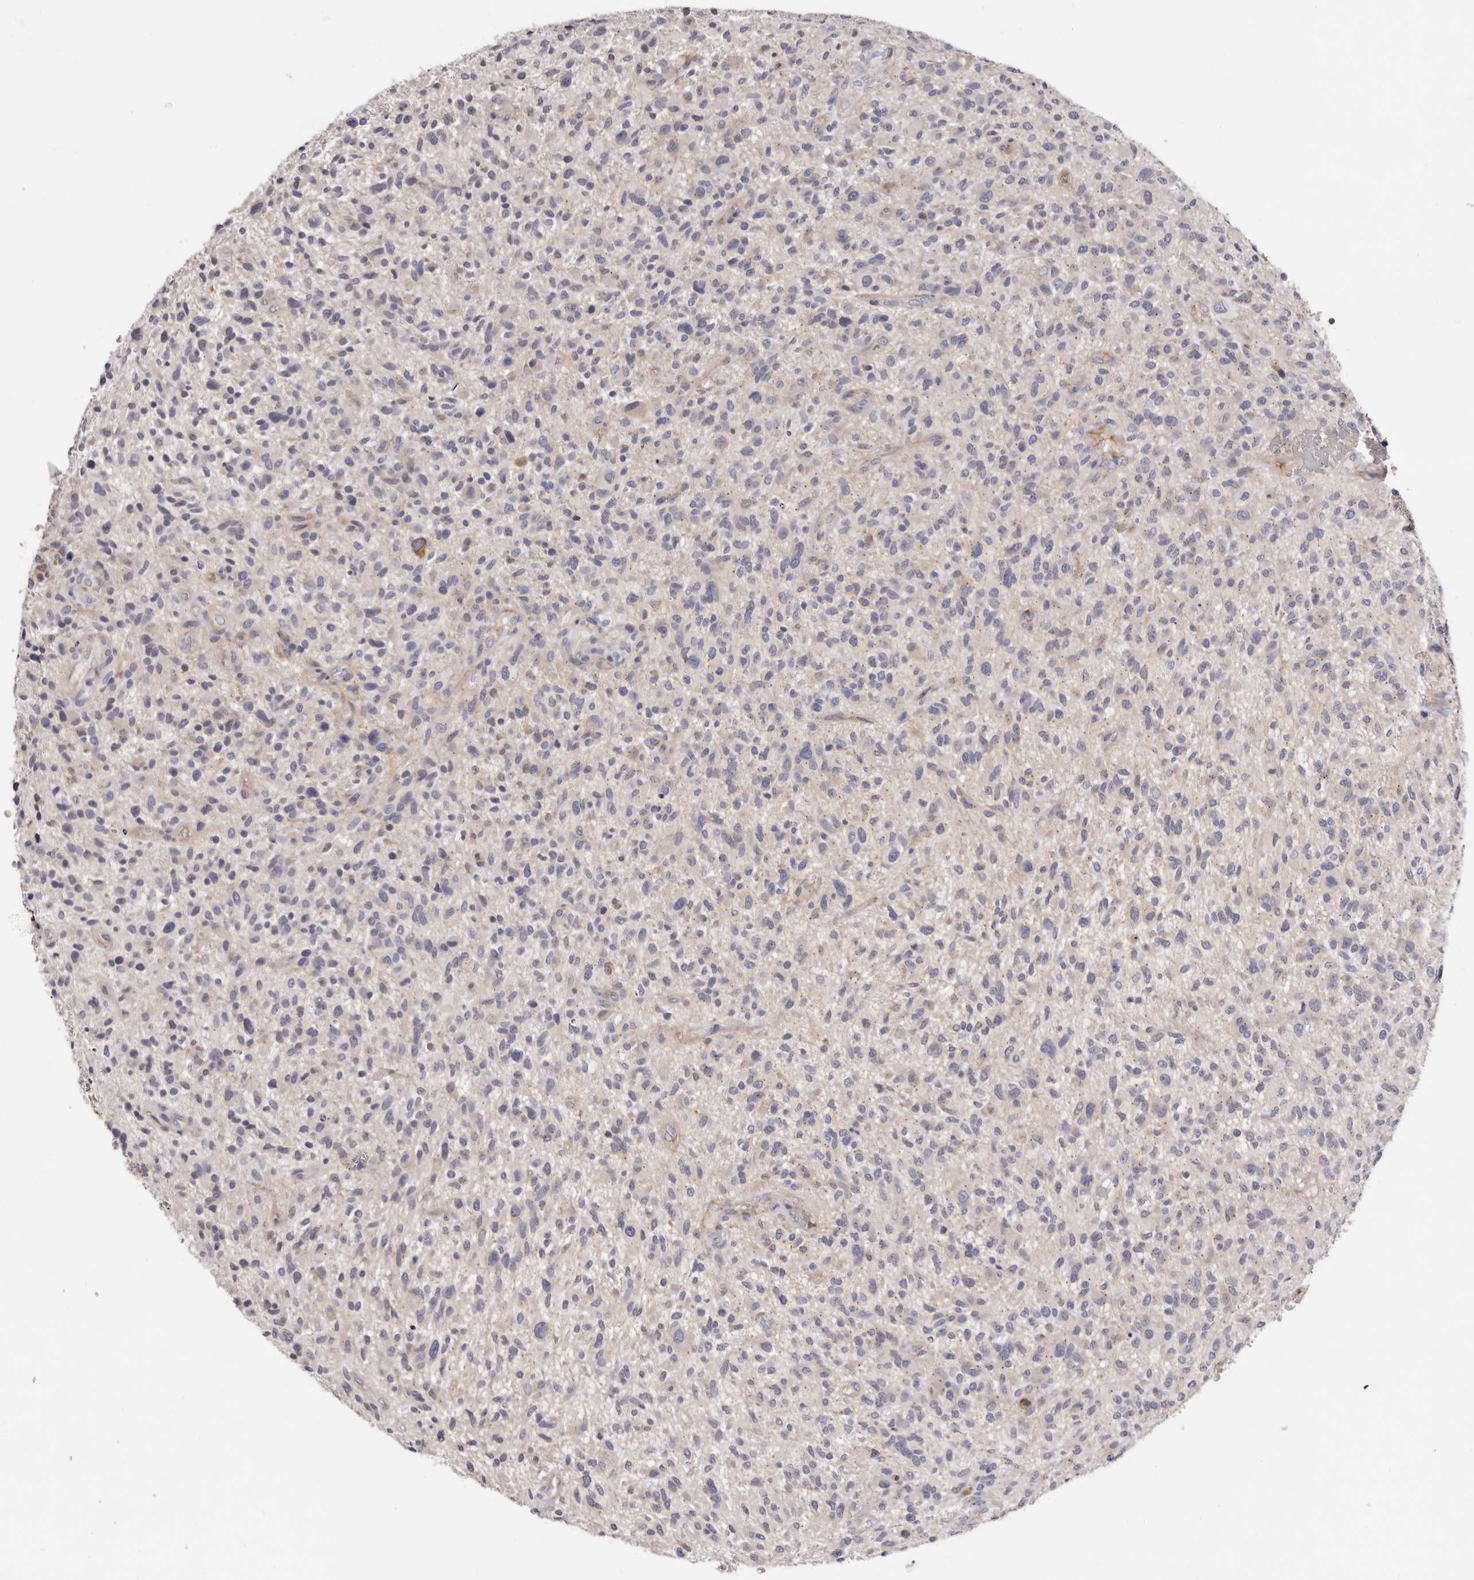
{"staining": {"intensity": "negative", "quantity": "none", "location": "none"}, "tissue": "glioma", "cell_type": "Tumor cells", "image_type": "cancer", "snomed": [{"axis": "morphology", "description": "Glioma, malignant, High grade"}, {"axis": "topography", "description": "Brain"}], "caption": "This is a histopathology image of immunohistochemistry staining of glioma, which shows no positivity in tumor cells.", "gene": "PEG10", "patient": {"sex": "male", "age": 47}}